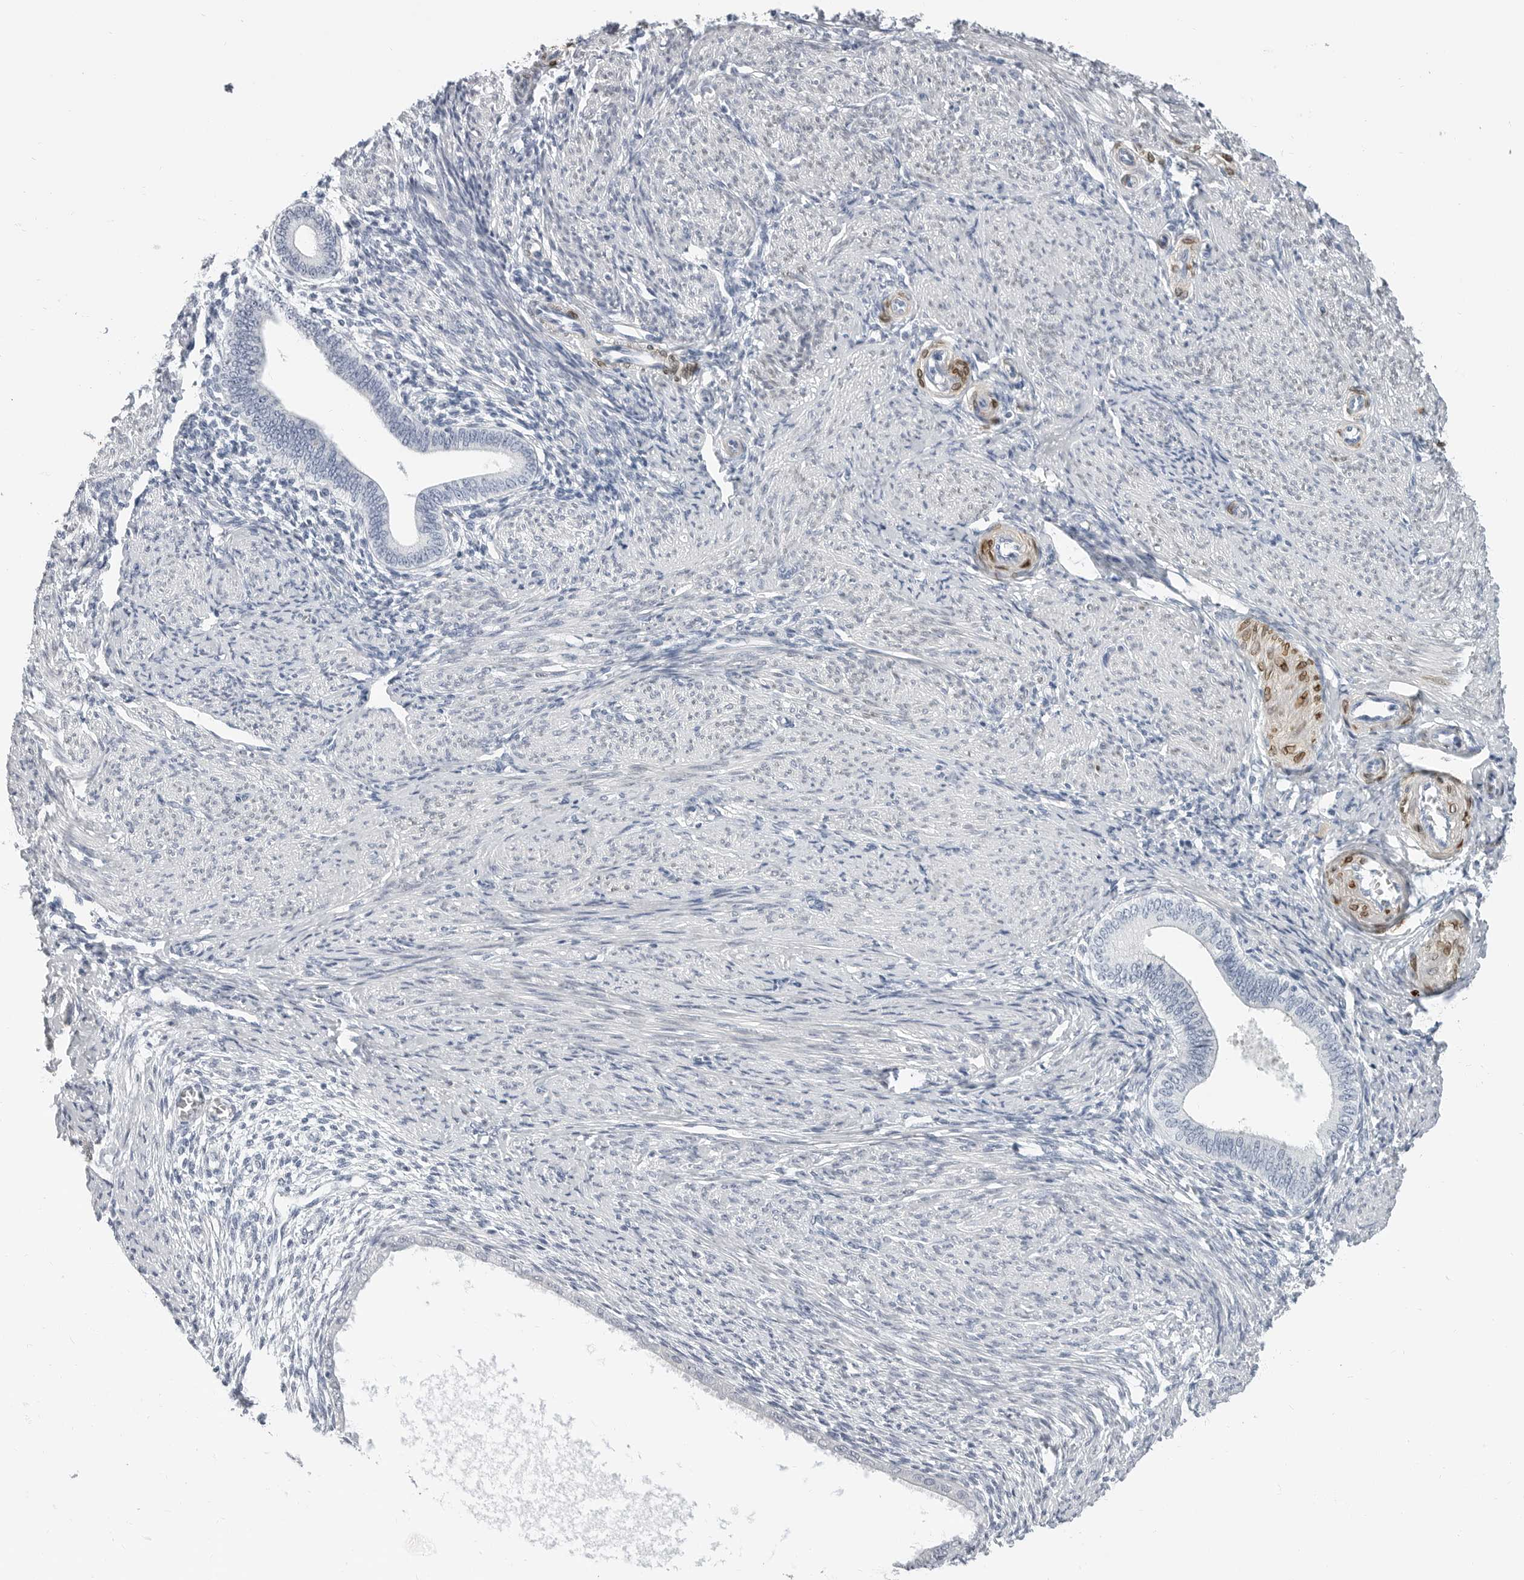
{"staining": {"intensity": "negative", "quantity": "none", "location": "none"}, "tissue": "endometrium", "cell_type": "Cells in endometrial stroma", "image_type": "normal", "snomed": [{"axis": "morphology", "description": "Normal tissue, NOS"}, {"axis": "topography", "description": "Endometrium"}], "caption": "This is an immunohistochemistry photomicrograph of benign endometrium. There is no expression in cells in endometrial stroma.", "gene": "PLN", "patient": {"sex": "female", "age": 42}}